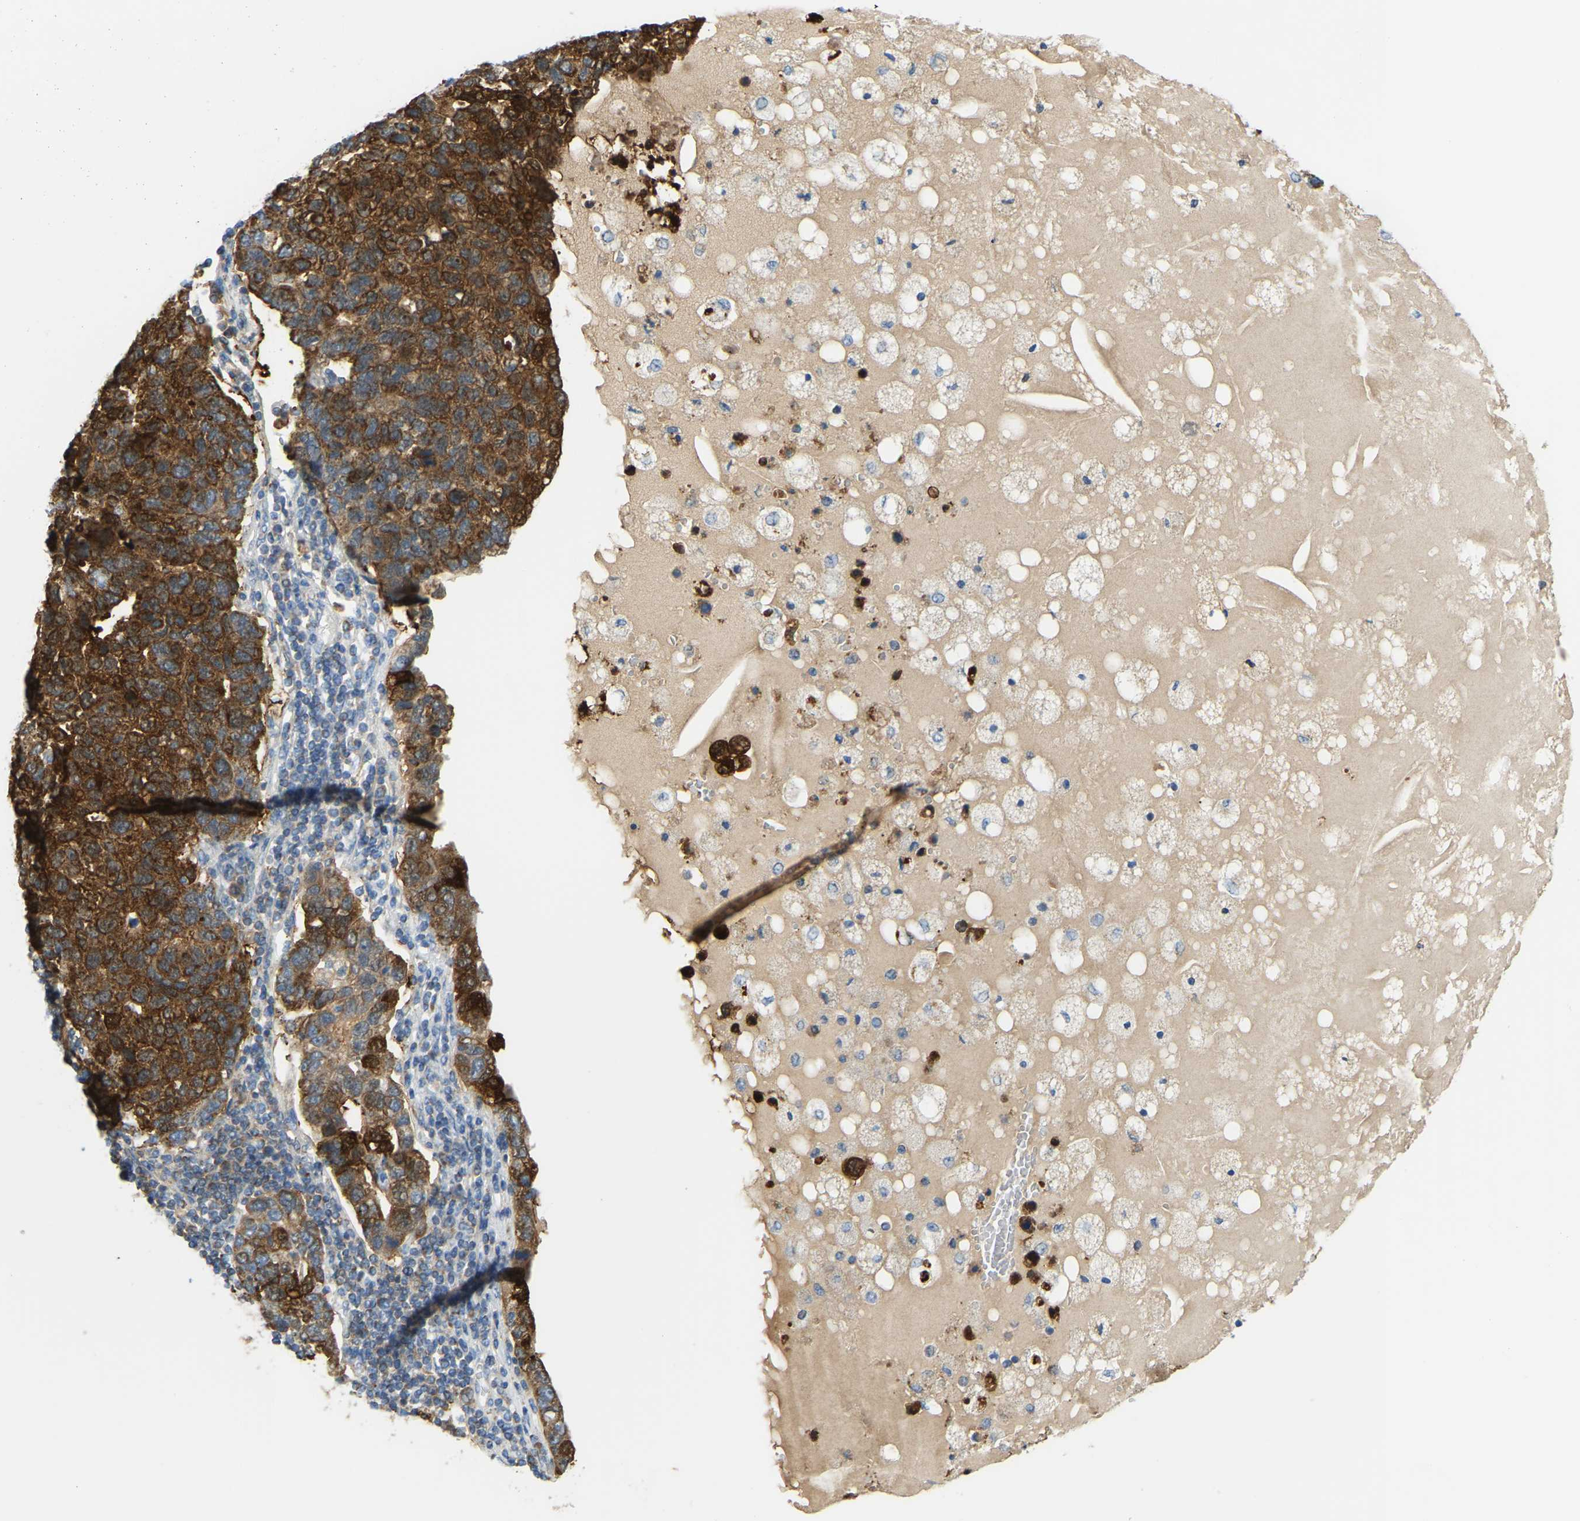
{"staining": {"intensity": "strong", "quantity": ">75%", "location": "cytoplasmic/membranous"}, "tissue": "pancreatic cancer", "cell_type": "Tumor cells", "image_type": "cancer", "snomed": [{"axis": "morphology", "description": "Adenocarcinoma, NOS"}, {"axis": "topography", "description": "Pancreas"}], "caption": "This photomicrograph exhibits immunohistochemistry staining of human pancreatic cancer (adenocarcinoma), with high strong cytoplasmic/membranous positivity in about >75% of tumor cells.", "gene": "GDA", "patient": {"sex": "female", "age": 61}}